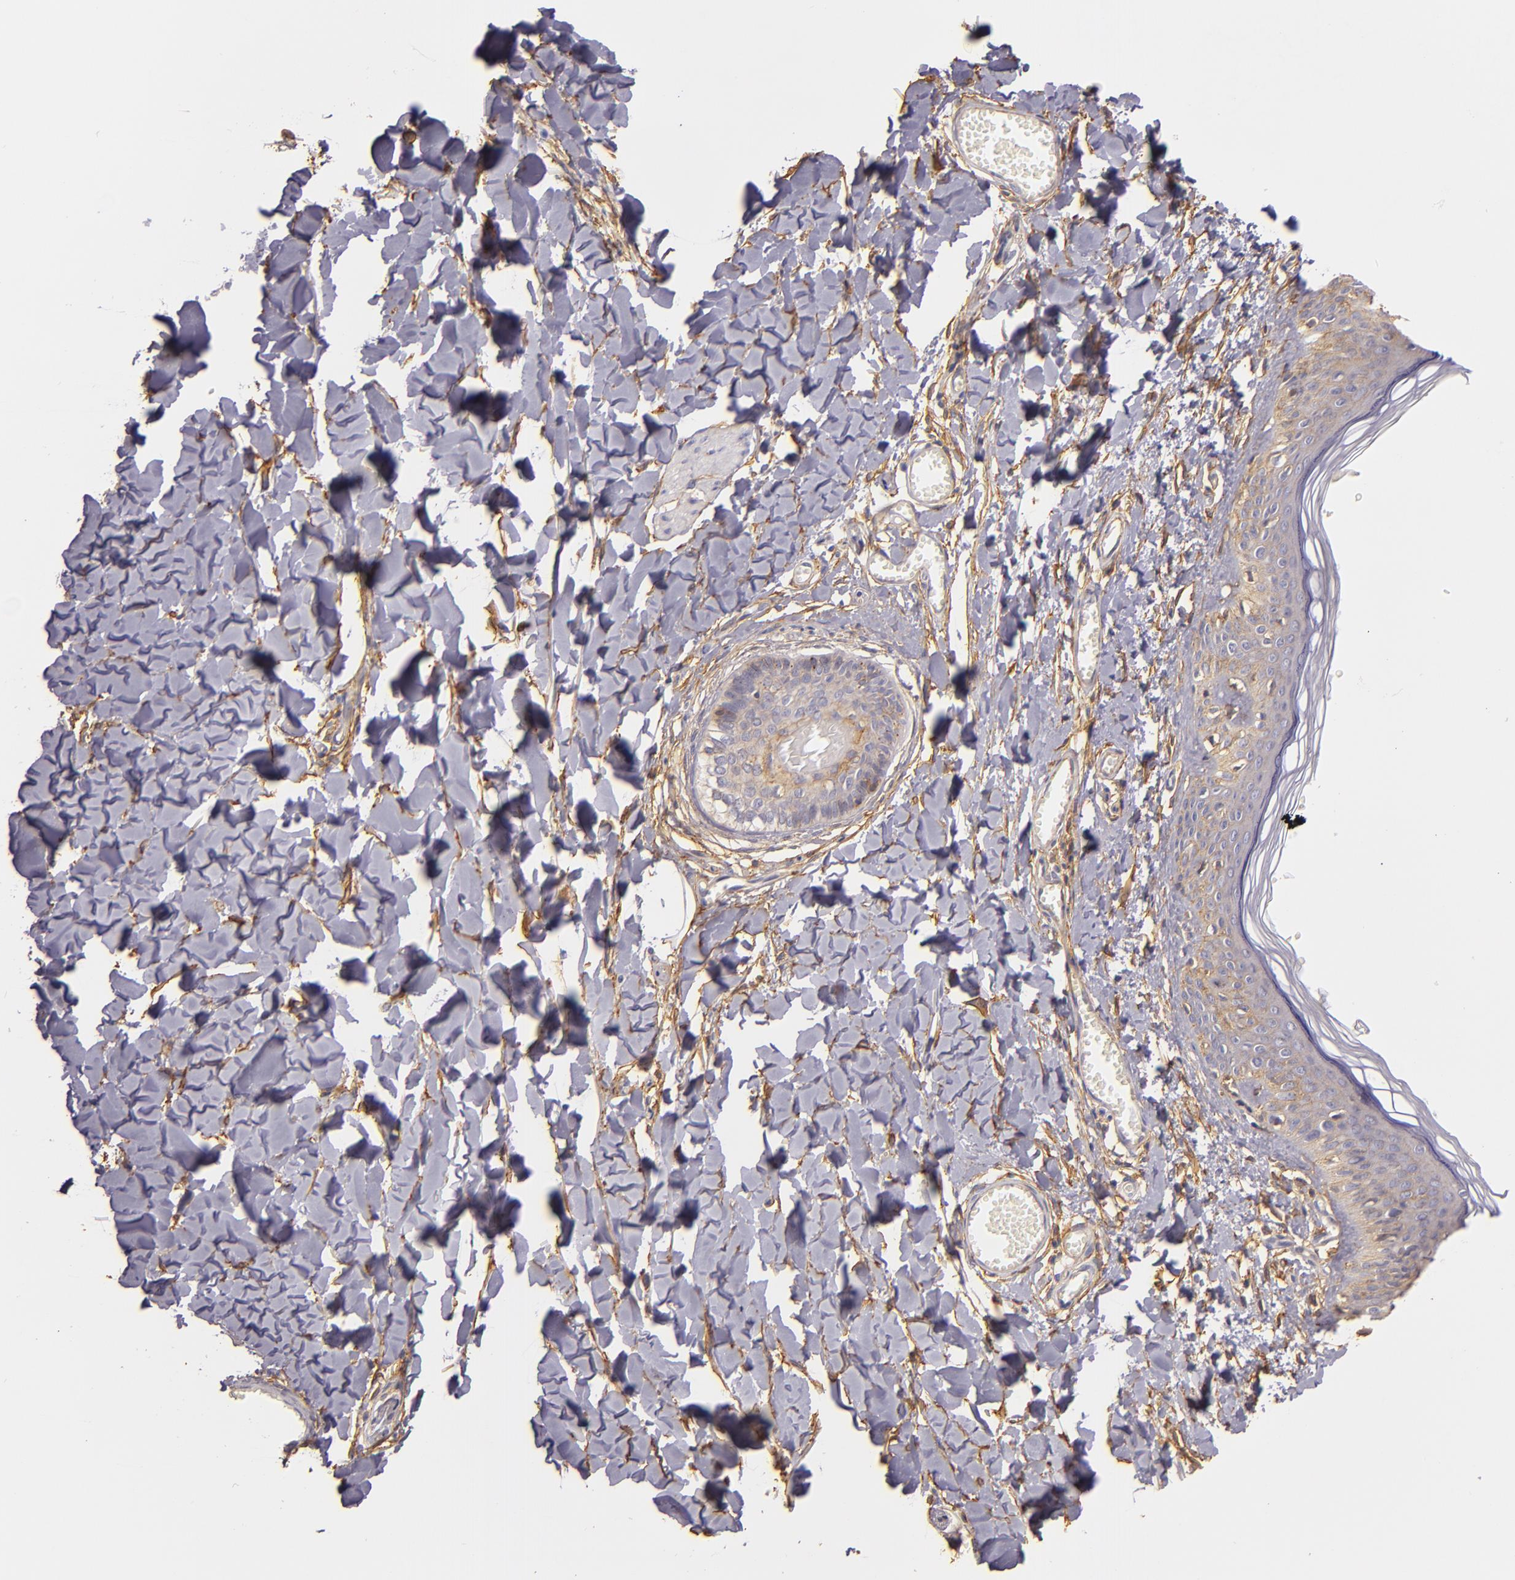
{"staining": {"intensity": "negative", "quantity": "none", "location": "none"}, "tissue": "skin", "cell_type": "Fibroblasts", "image_type": "normal", "snomed": [{"axis": "morphology", "description": "Normal tissue, NOS"}, {"axis": "morphology", "description": "Sarcoma, NOS"}, {"axis": "topography", "description": "Skin"}, {"axis": "topography", "description": "Soft tissue"}], "caption": "Protein analysis of normal skin reveals no significant expression in fibroblasts. (DAB IHC visualized using brightfield microscopy, high magnification).", "gene": "CTSF", "patient": {"sex": "female", "age": 51}}